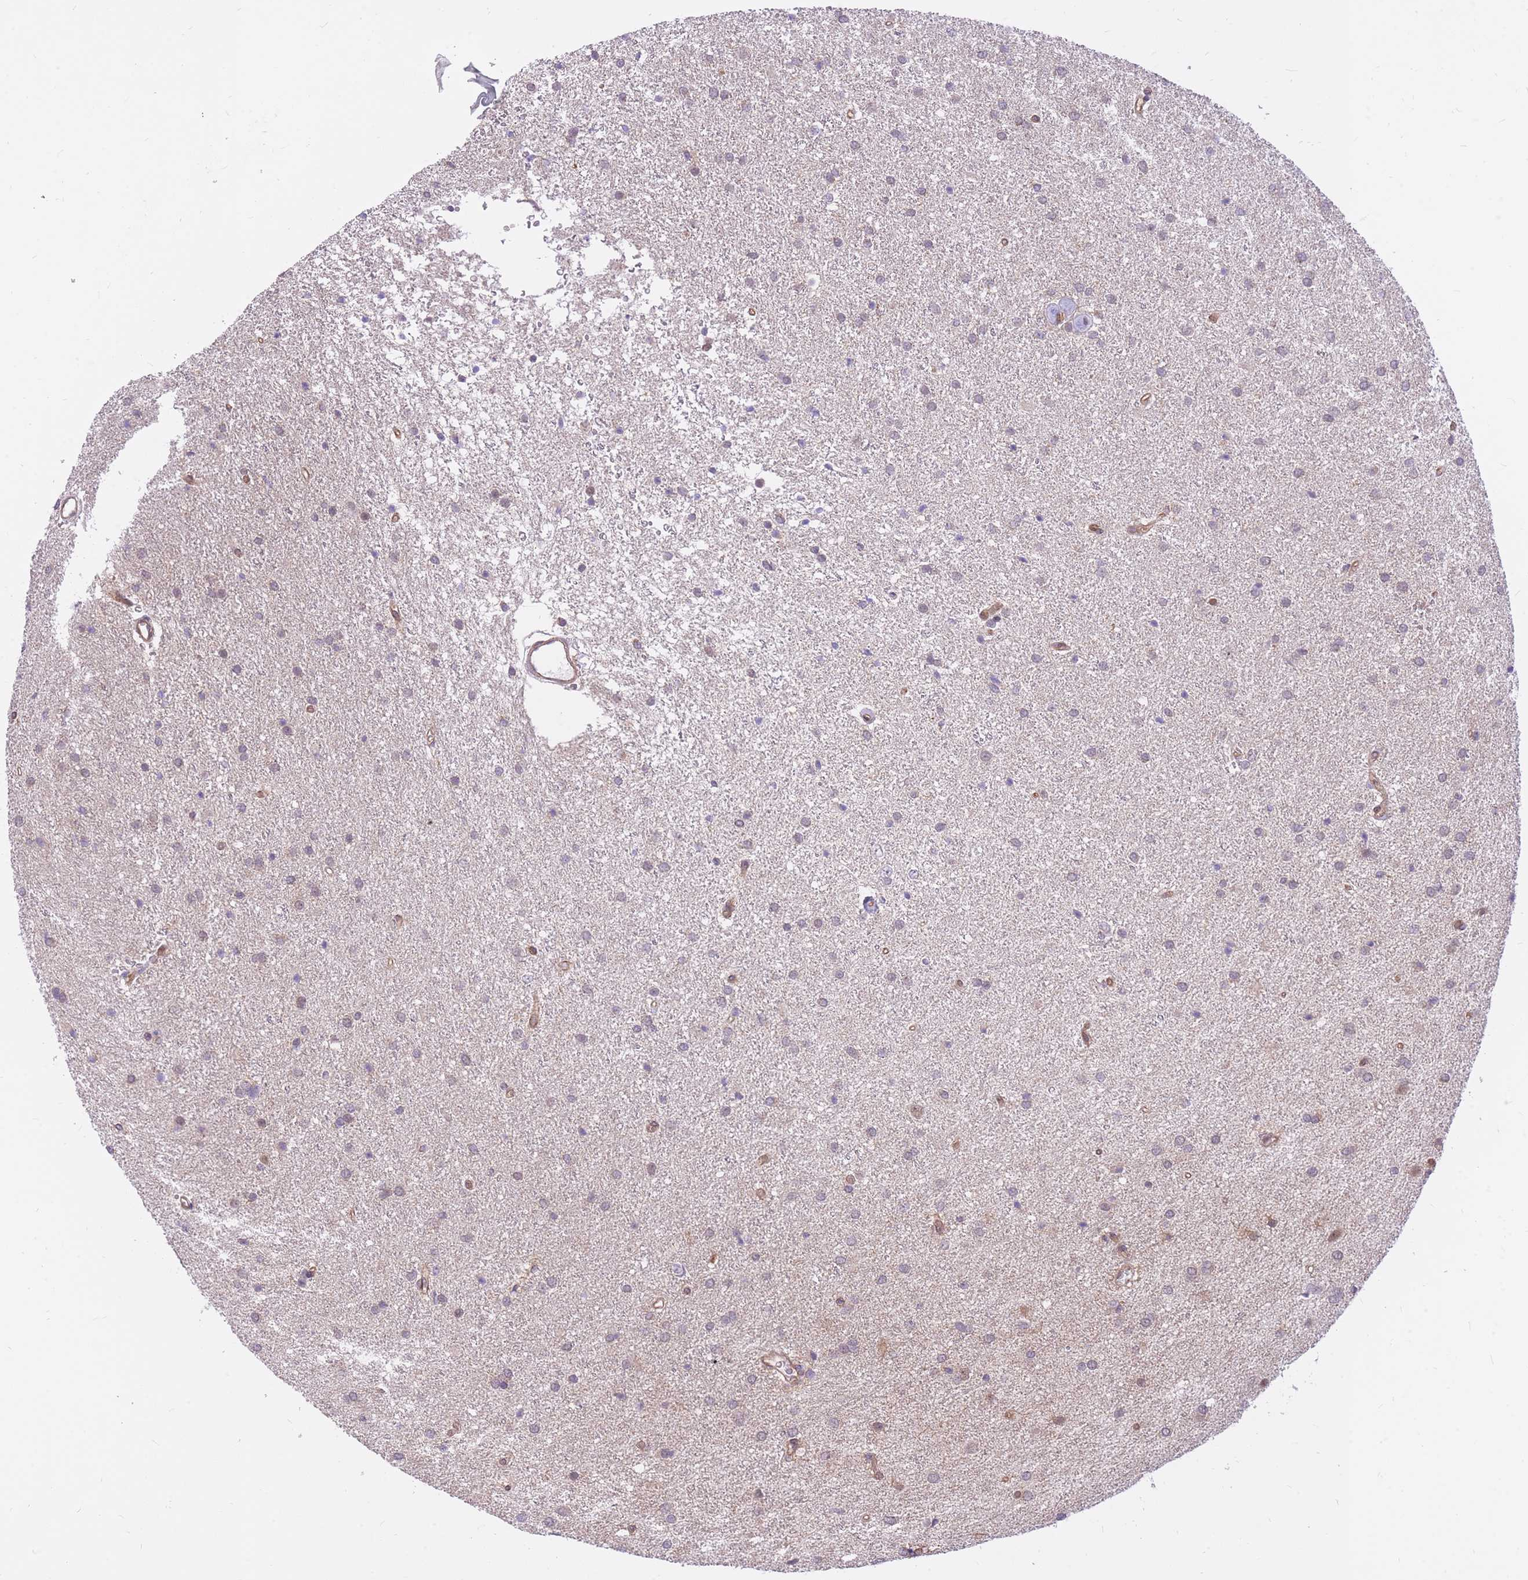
{"staining": {"intensity": "weak", "quantity": "<25%", "location": "nuclear"}, "tissue": "glioma", "cell_type": "Tumor cells", "image_type": "cancer", "snomed": [{"axis": "morphology", "description": "Glioma, malignant, High grade"}, {"axis": "topography", "description": "Brain"}], "caption": "Immunohistochemistry histopathology image of neoplastic tissue: human glioma stained with DAB (3,3'-diaminobenzidine) exhibits no significant protein expression in tumor cells. (Stains: DAB (3,3'-diaminobenzidine) immunohistochemistry with hematoxylin counter stain, Microscopy: brightfield microscopy at high magnification).", "gene": "MINDY2", "patient": {"sex": "female", "age": 50}}